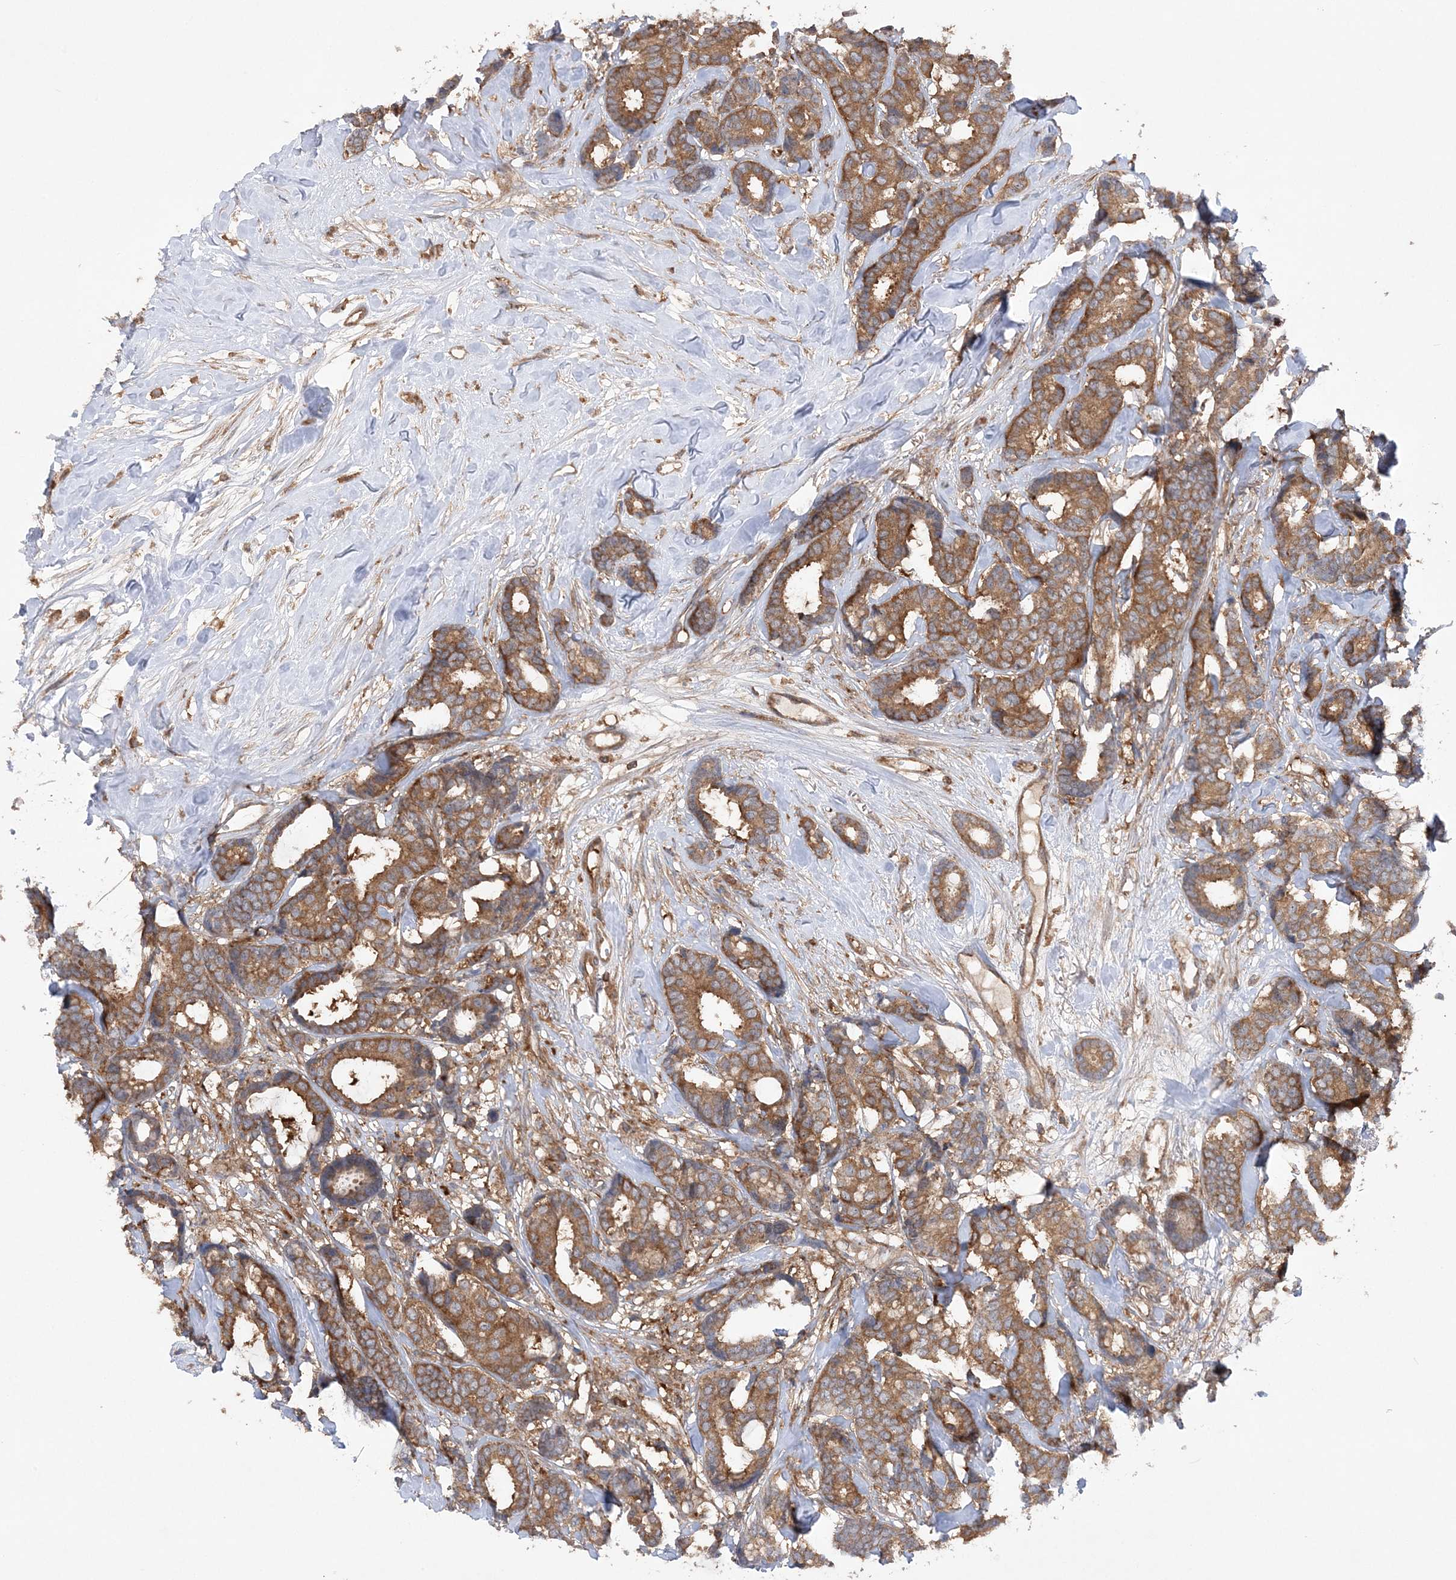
{"staining": {"intensity": "moderate", "quantity": ">75%", "location": "cytoplasmic/membranous"}, "tissue": "breast cancer", "cell_type": "Tumor cells", "image_type": "cancer", "snomed": [{"axis": "morphology", "description": "Duct carcinoma"}, {"axis": "topography", "description": "Breast"}], "caption": "Immunohistochemical staining of breast cancer demonstrates medium levels of moderate cytoplasmic/membranous protein expression in about >75% of tumor cells.", "gene": "ACAP2", "patient": {"sex": "female", "age": 87}}